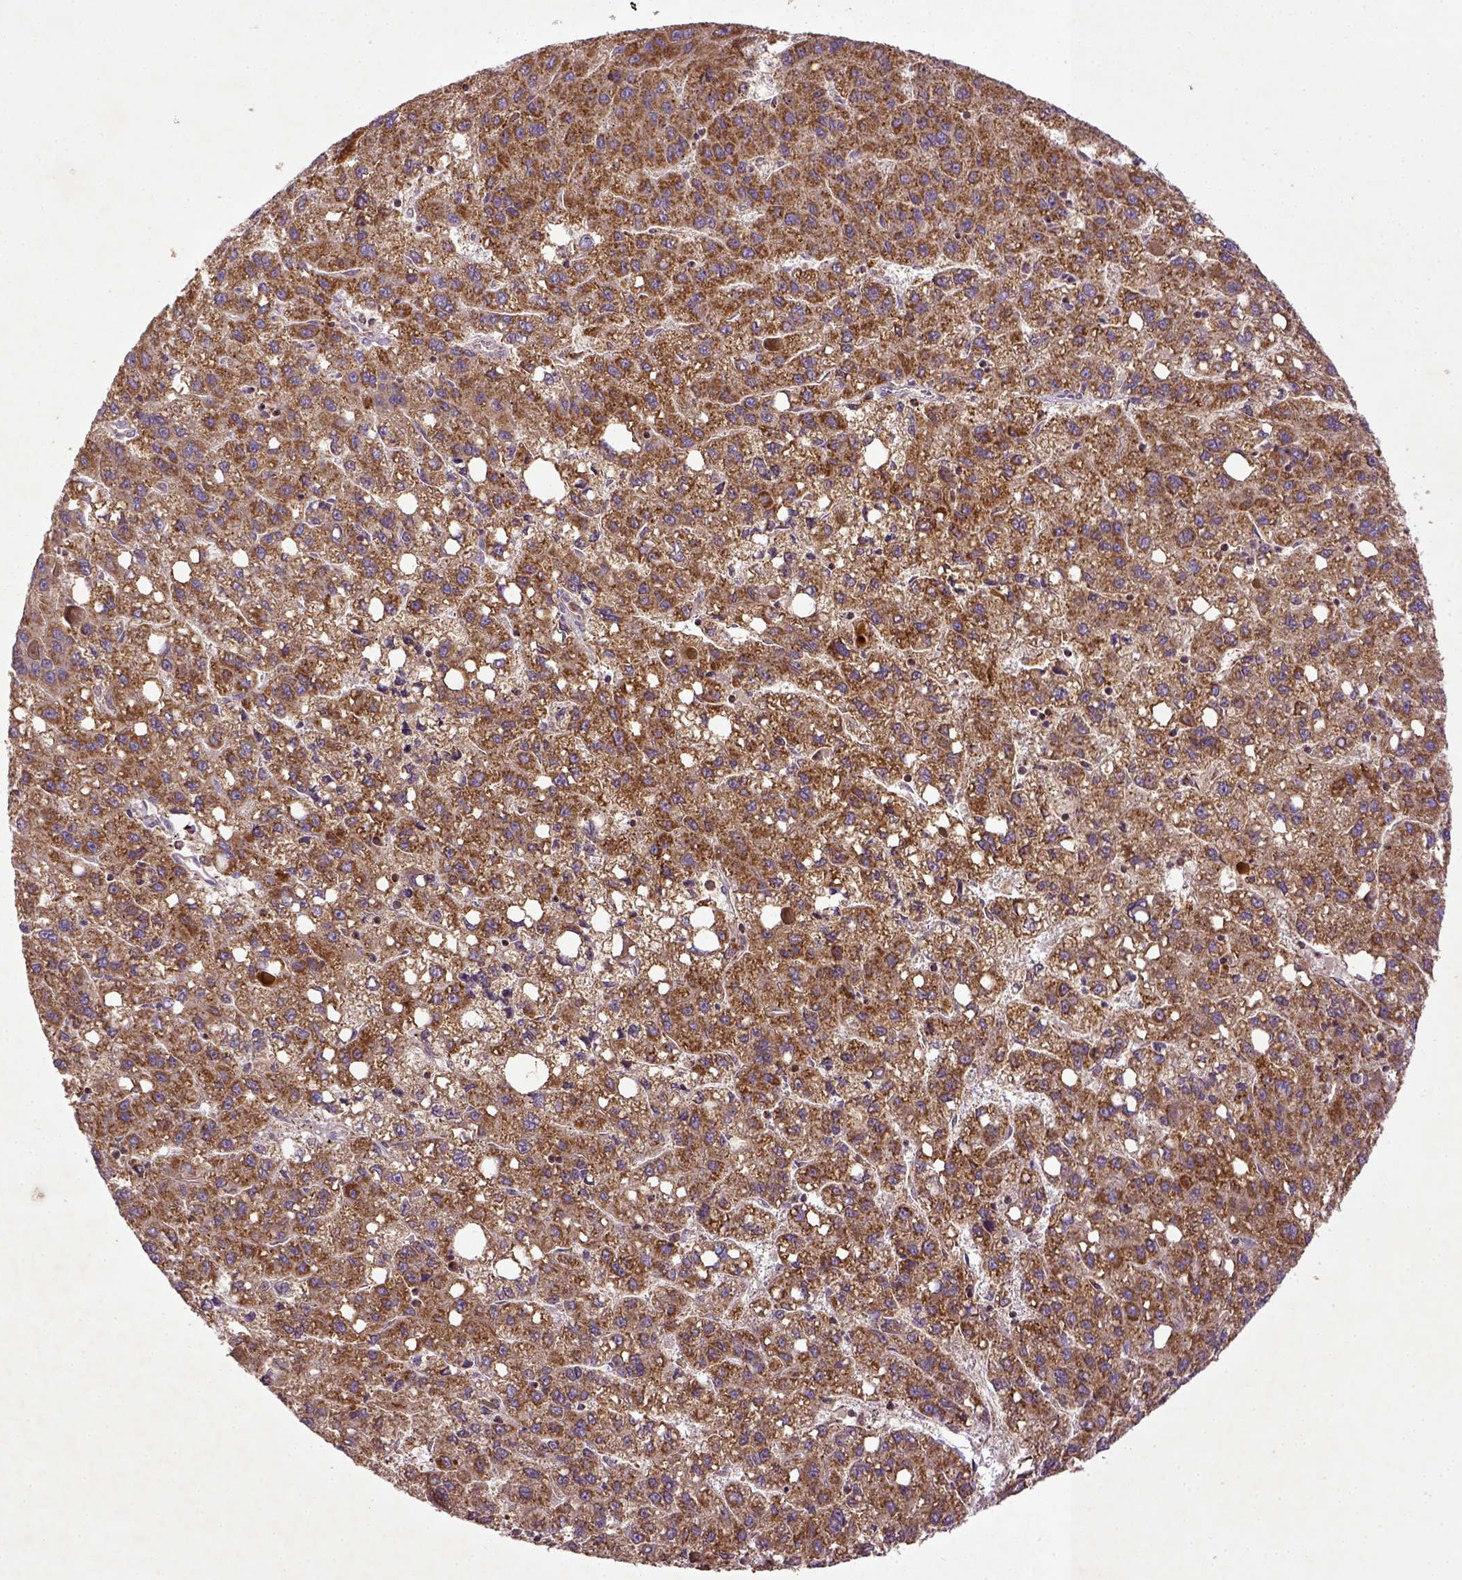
{"staining": {"intensity": "moderate", "quantity": ">75%", "location": "cytoplasmic/membranous"}, "tissue": "liver cancer", "cell_type": "Tumor cells", "image_type": "cancer", "snomed": [{"axis": "morphology", "description": "Carcinoma, Hepatocellular, NOS"}, {"axis": "topography", "description": "Liver"}], "caption": "Approximately >75% of tumor cells in liver hepatocellular carcinoma demonstrate moderate cytoplasmic/membranous protein expression as visualized by brown immunohistochemical staining.", "gene": "MT-CO1", "patient": {"sex": "female", "age": 82}}